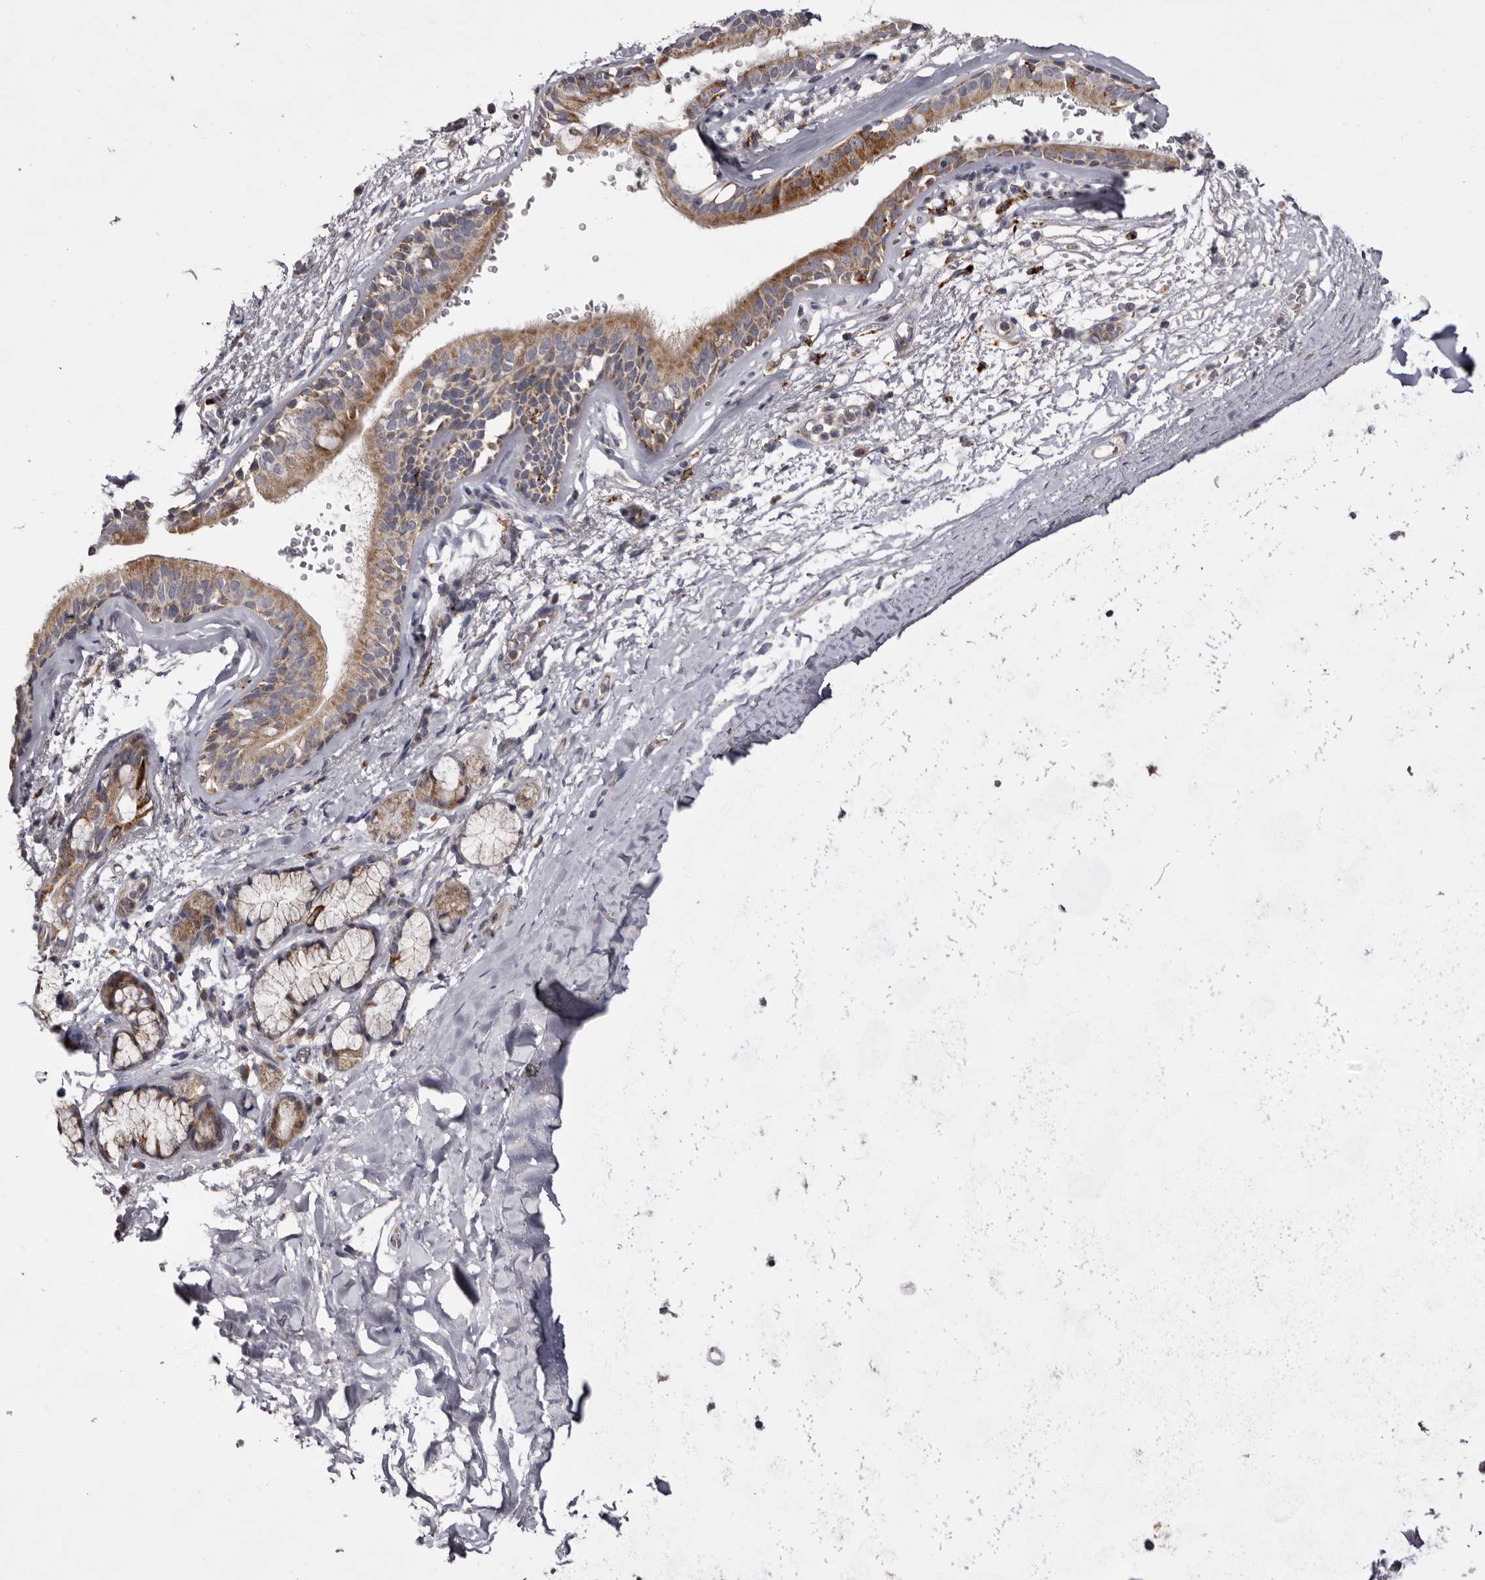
{"staining": {"intensity": "moderate", "quantity": ">75%", "location": "cytoplasmic/membranous"}, "tissue": "bronchus", "cell_type": "Respiratory epithelial cells", "image_type": "normal", "snomed": [{"axis": "morphology", "description": "Normal tissue, NOS"}, {"axis": "topography", "description": "Cartilage tissue"}], "caption": "Moderate cytoplasmic/membranous expression for a protein is seen in about >75% of respiratory epithelial cells of benign bronchus using immunohistochemistry (IHC).", "gene": "MECR", "patient": {"sex": "female", "age": 63}}